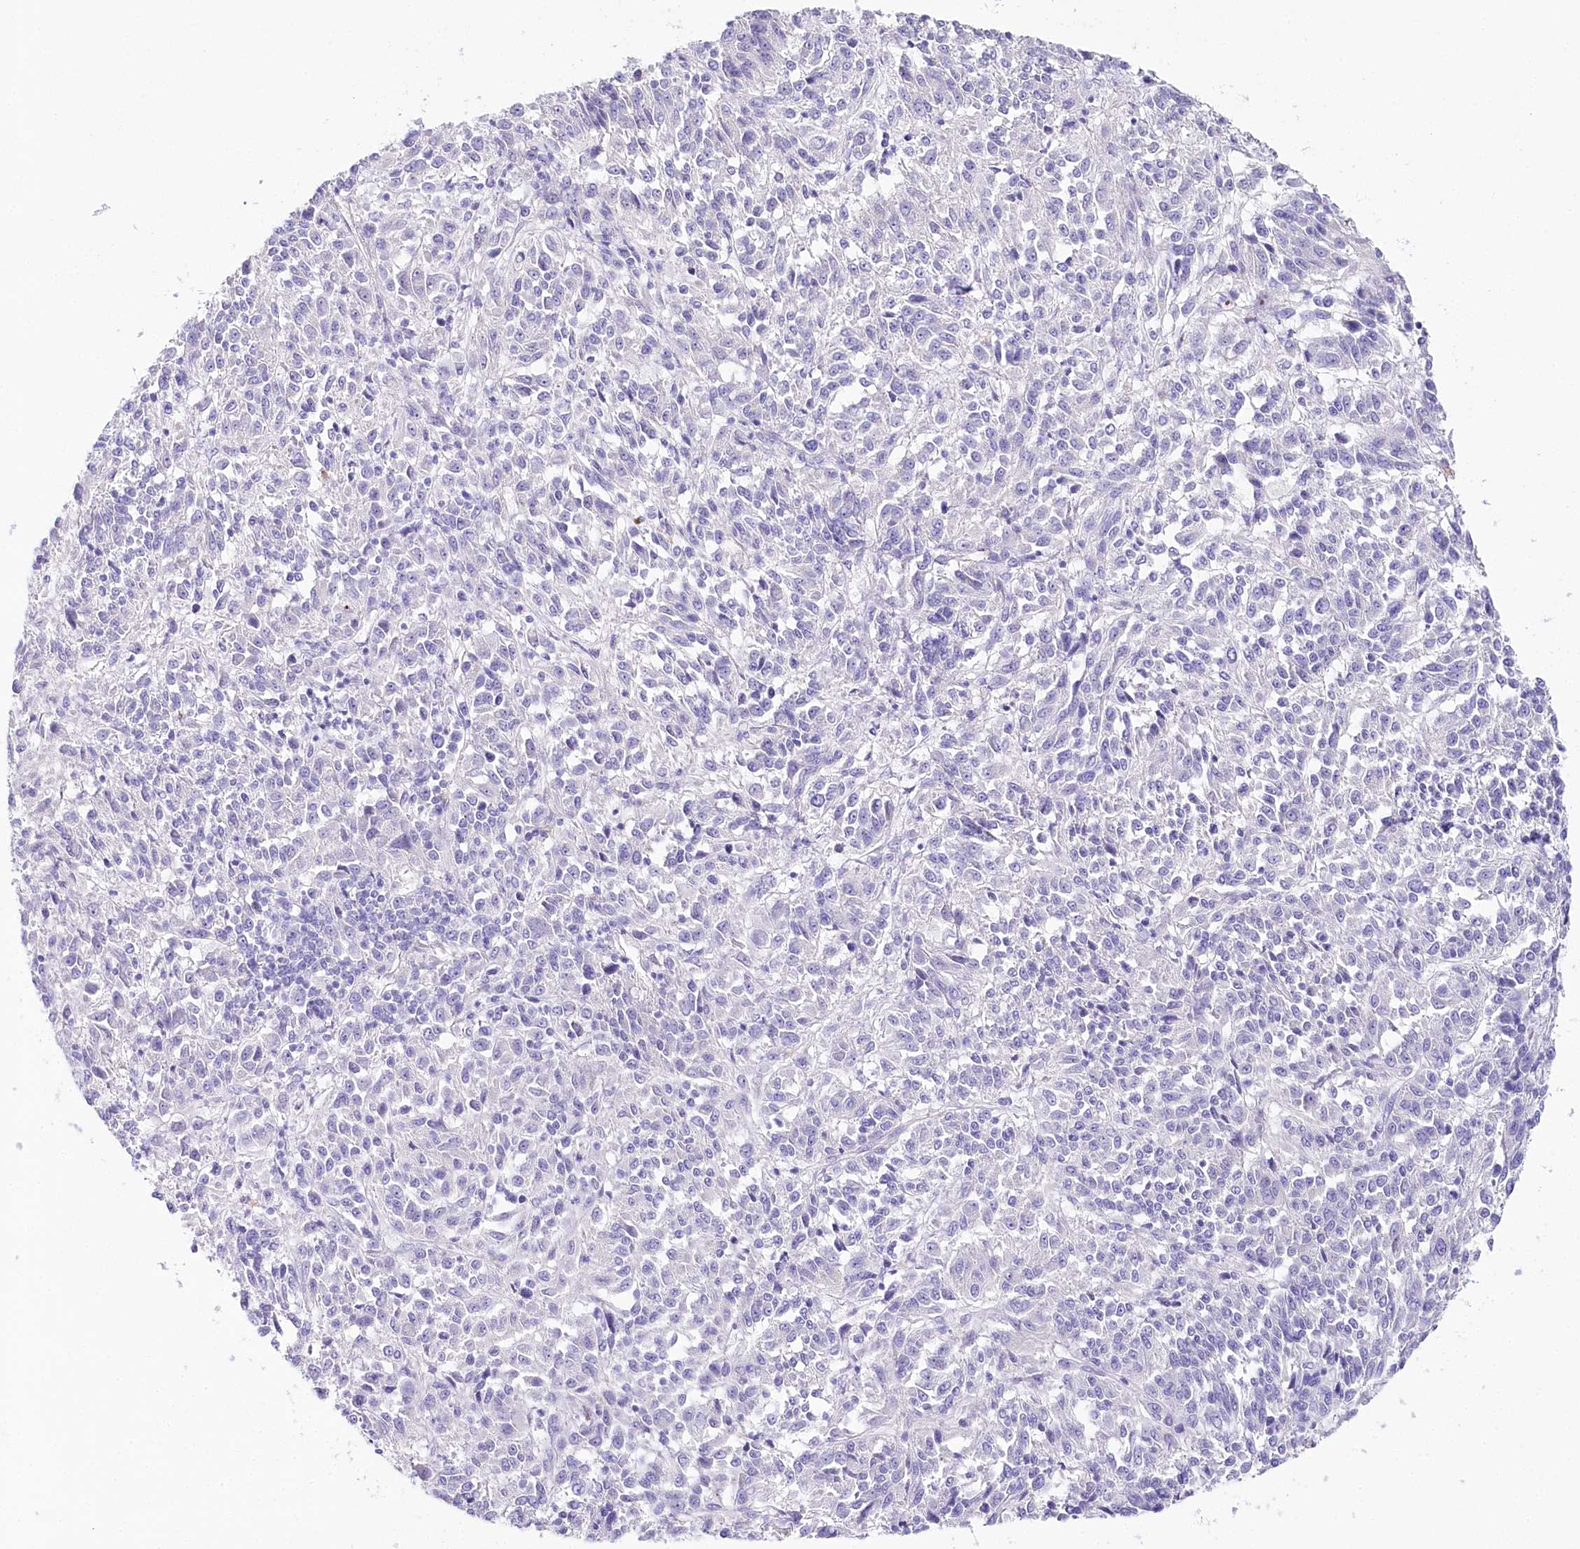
{"staining": {"intensity": "negative", "quantity": "none", "location": "none"}, "tissue": "melanoma", "cell_type": "Tumor cells", "image_type": "cancer", "snomed": [{"axis": "morphology", "description": "Malignant melanoma, Metastatic site"}, {"axis": "topography", "description": "Lung"}], "caption": "This is an immunohistochemistry photomicrograph of human melanoma. There is no expression in tumor cells.", "gene": "CSN3", "patient": {"sex": "male", "age": 64}}